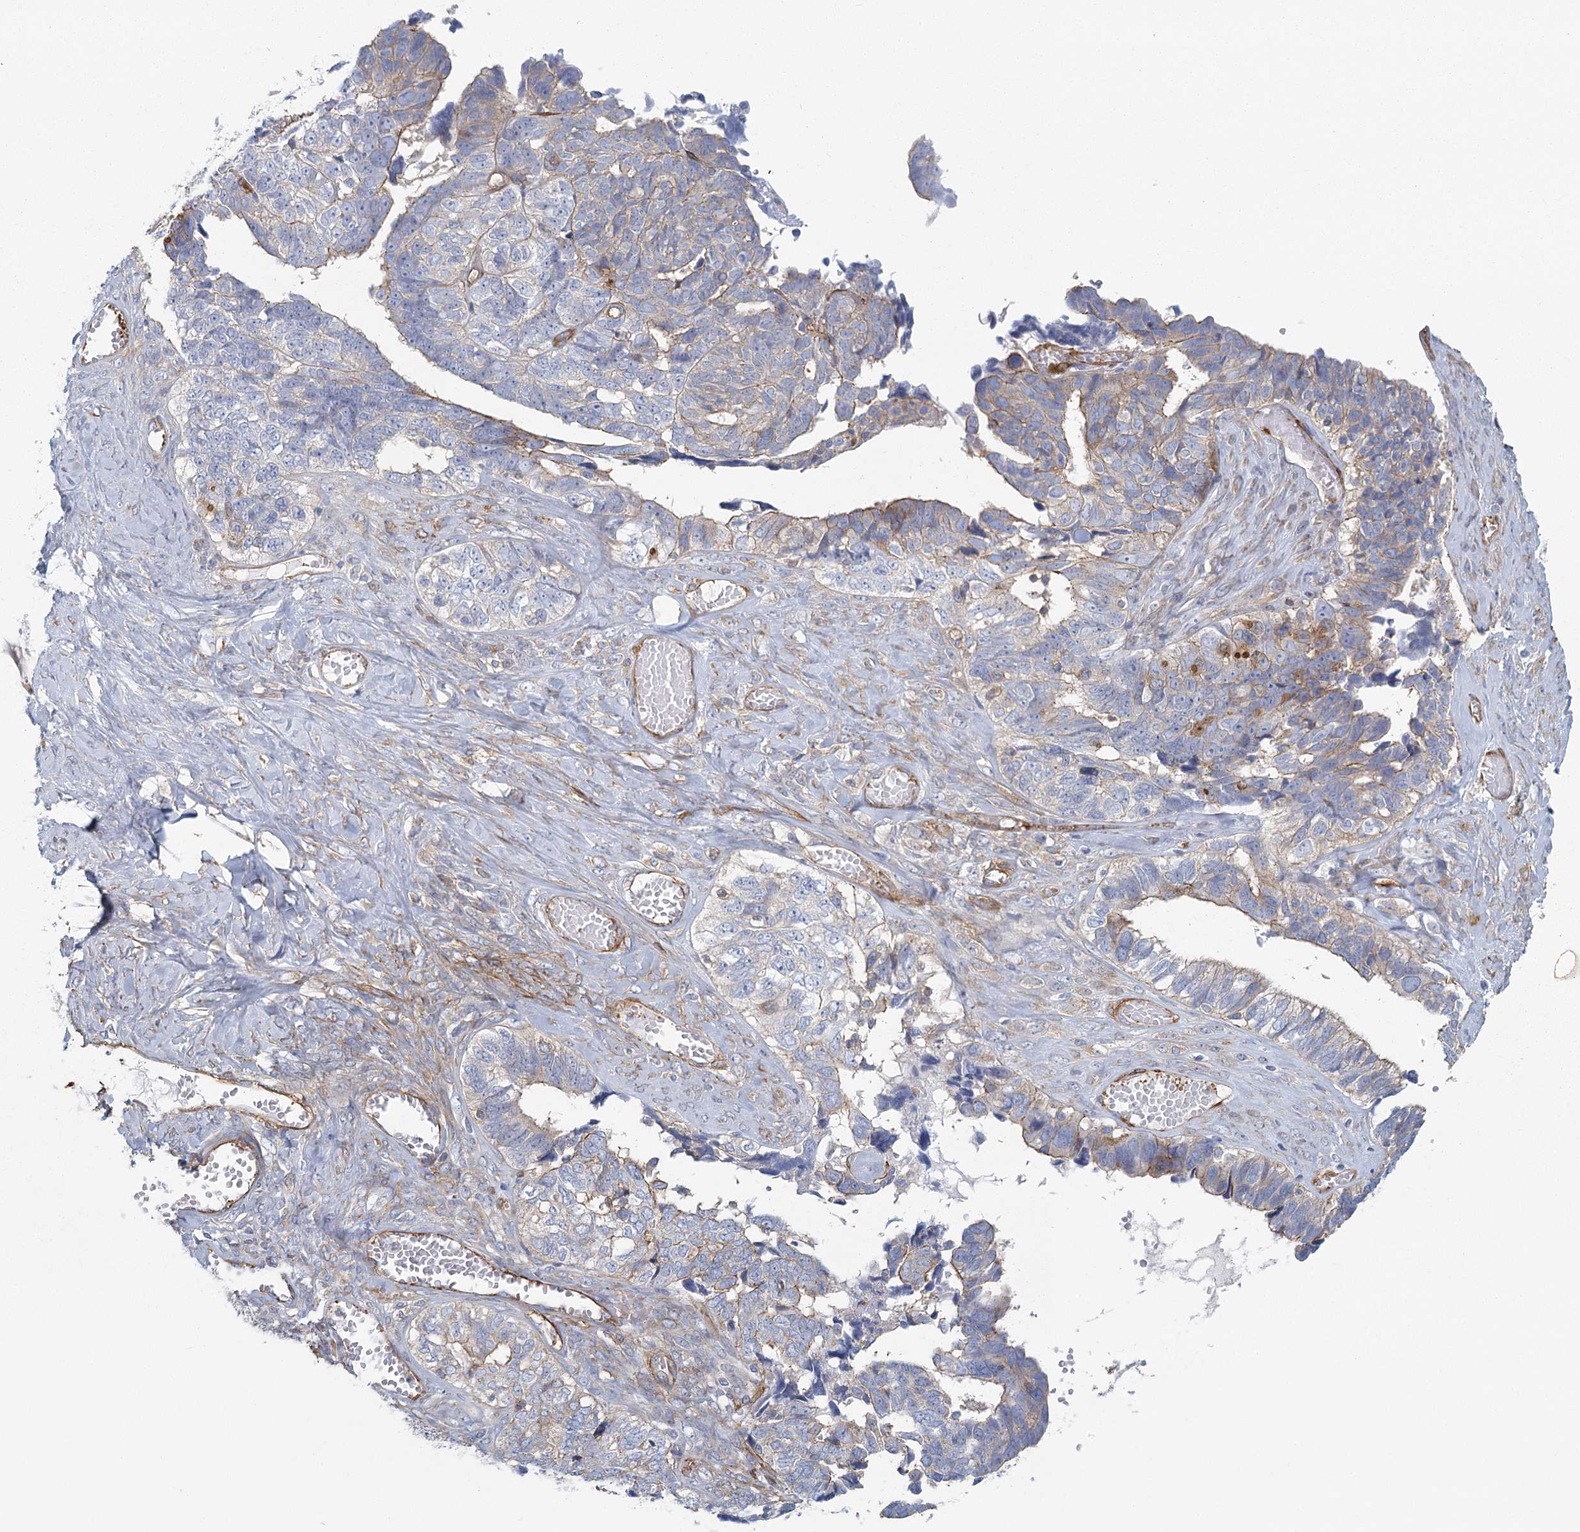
{"staining": {"intensity": "weak", "quantity": "<25%", "location": "cytoplasmic/membranous"}, "tissue": "ovarian cancer", "cell_type": "Tumor cells", "image_type": "cancer", "snomed": [{"axis": "morphology", "description": "Cystadenocarcinoma, serous, NOS"}, {"axis": "topography", "description": "Ovary"}], "caption": "This is an immunohistochemistry photomicrograph of human ovarian serous cystadenocarcinoma. There is no expression in tumor cells.", "gene": "IFT46", "patient": {"sex": "female", "age": 79}}